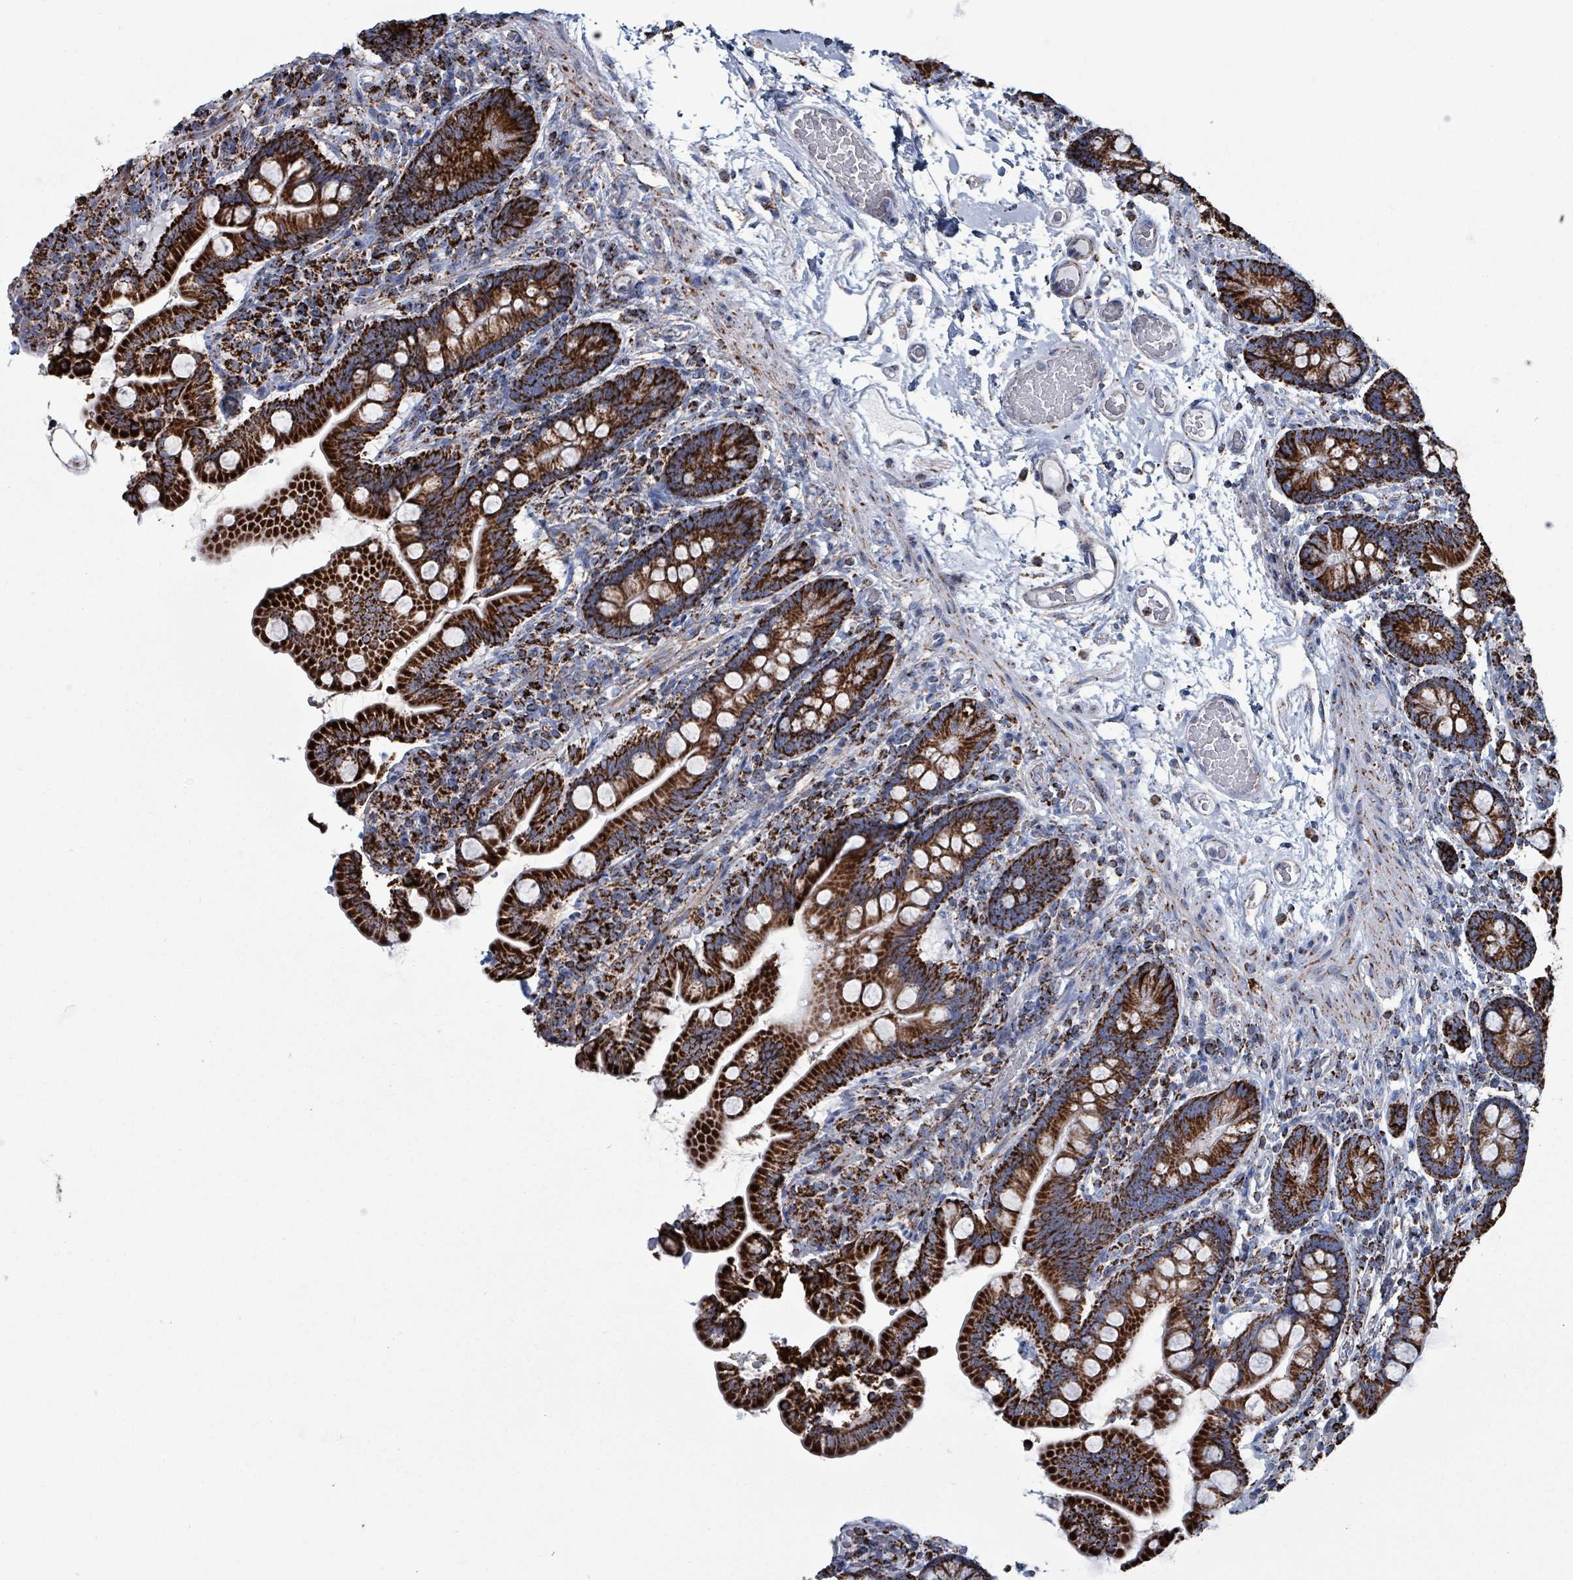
{"staining": {"intensity": "strong", "quantity": ">75%", "location": "cytoplasmic/membranous"}, "tissue": "small intestine", "cell_type": "Glandular cells", "image_type": "normal", "snomed": [{"axis": "morphology", "description": "Normal tissue, NOS"}, {"axis": "topography", "description": "Small intestine"}], "caption": "Immunohistochemical staining of normal small intestine shows strong cytoplasmic/membranous protein expression in approximately >75% of glandular cells.", "gene": "IDH3B", "patient": {"sex": "female", "age": 64}}